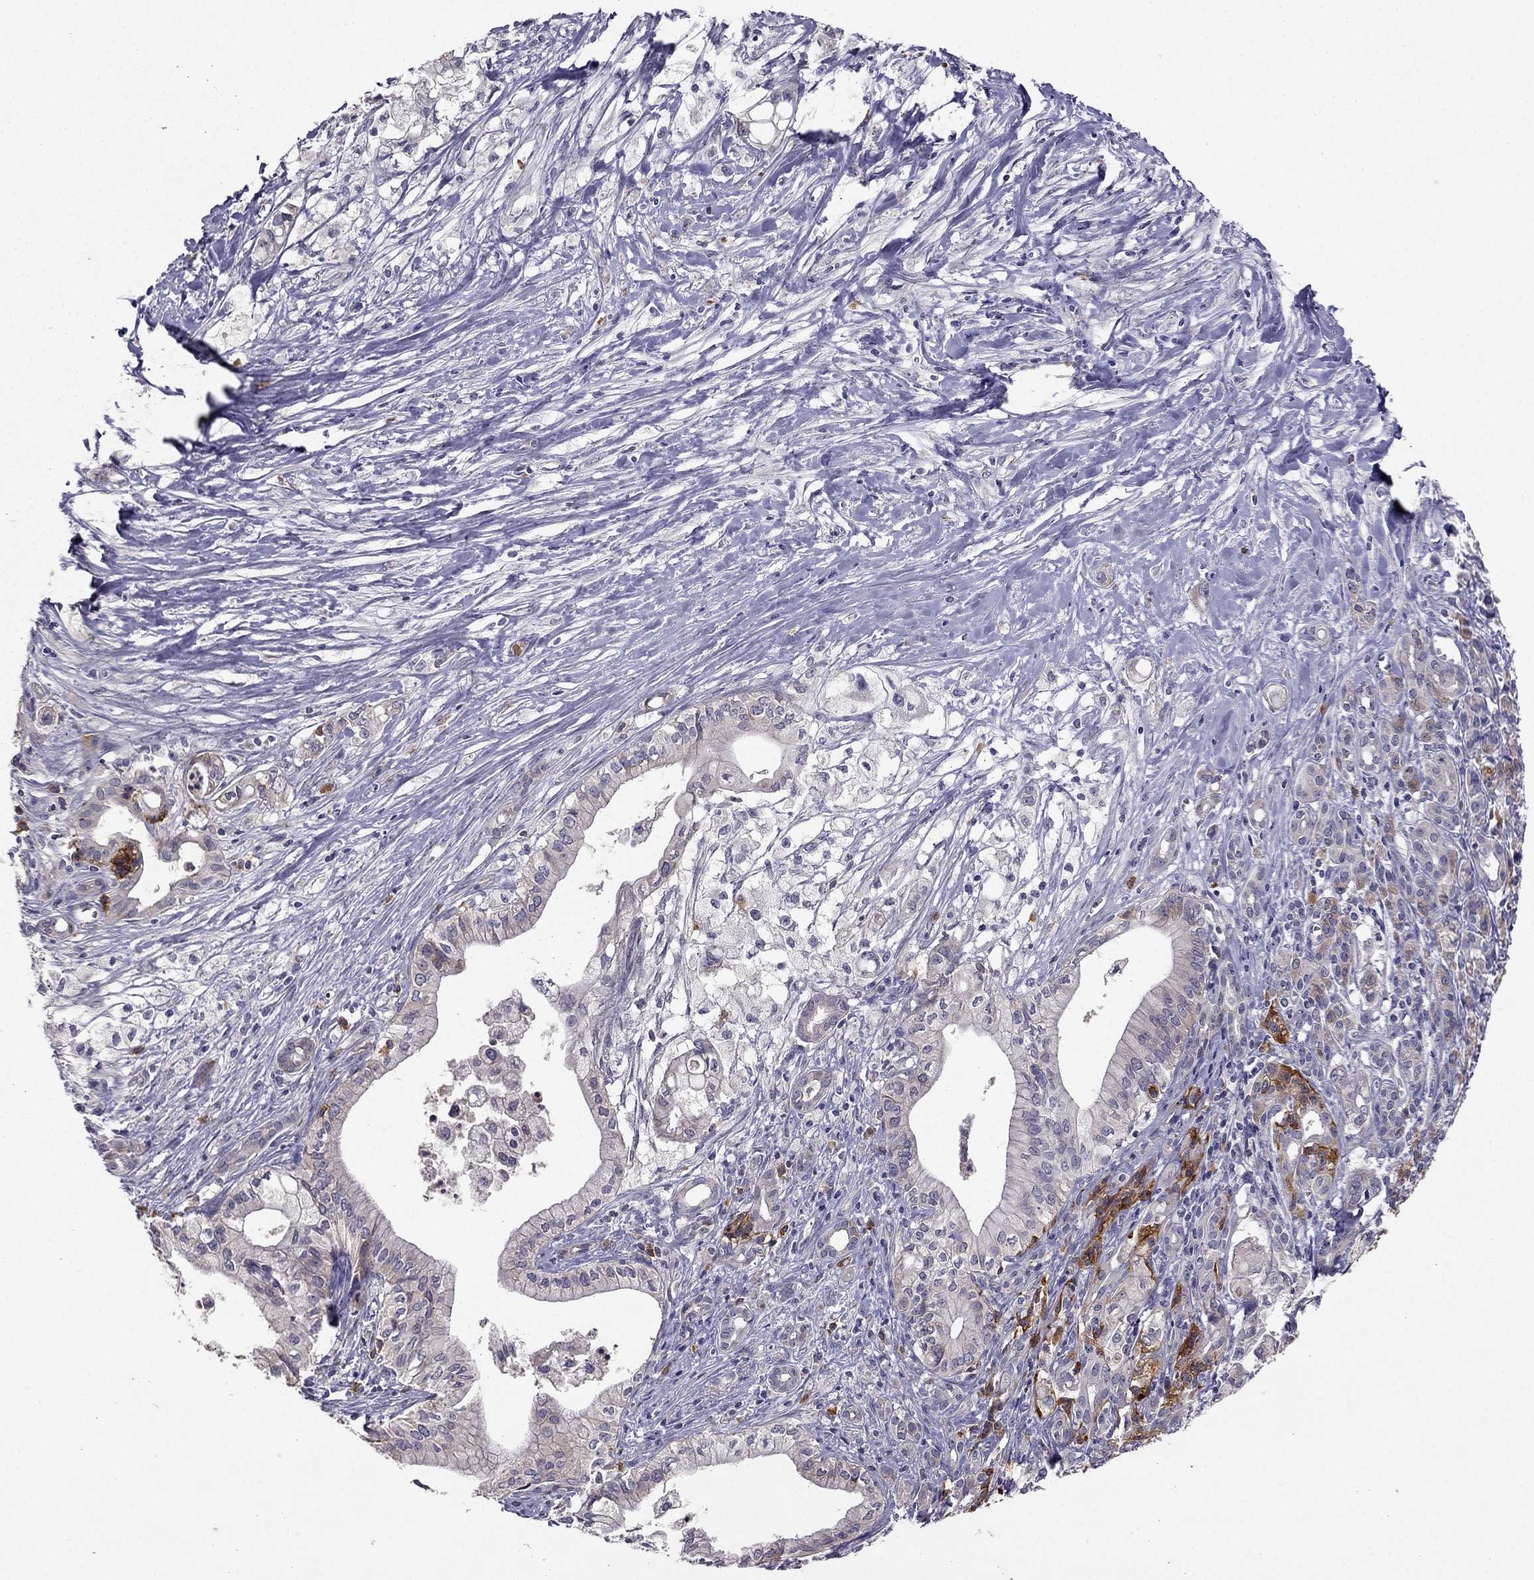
{"staining": {"intensity": "negative", "quantity": "none", "location": "none"}, "tissue": "pancreatic cancer", "cell_type": "Tumor cells", "image_type": "cancer", "snomed": [{"axis": "morphology", "description": "Adenocarcinoma, NOS"}, {"axis": "topography", "description": "Pancreas"}], "caption": "High magnification brightfield microscopy of pancreatic cancer (adenocarcinoma) stained with DAB (3,3'-diaminobenzidine) (brown) and counterstained with hematoxylin (blue): tumor cells show no significant positivity.", "gene": "STXBP5", "patient": {"sex": "male", "age": 71}}